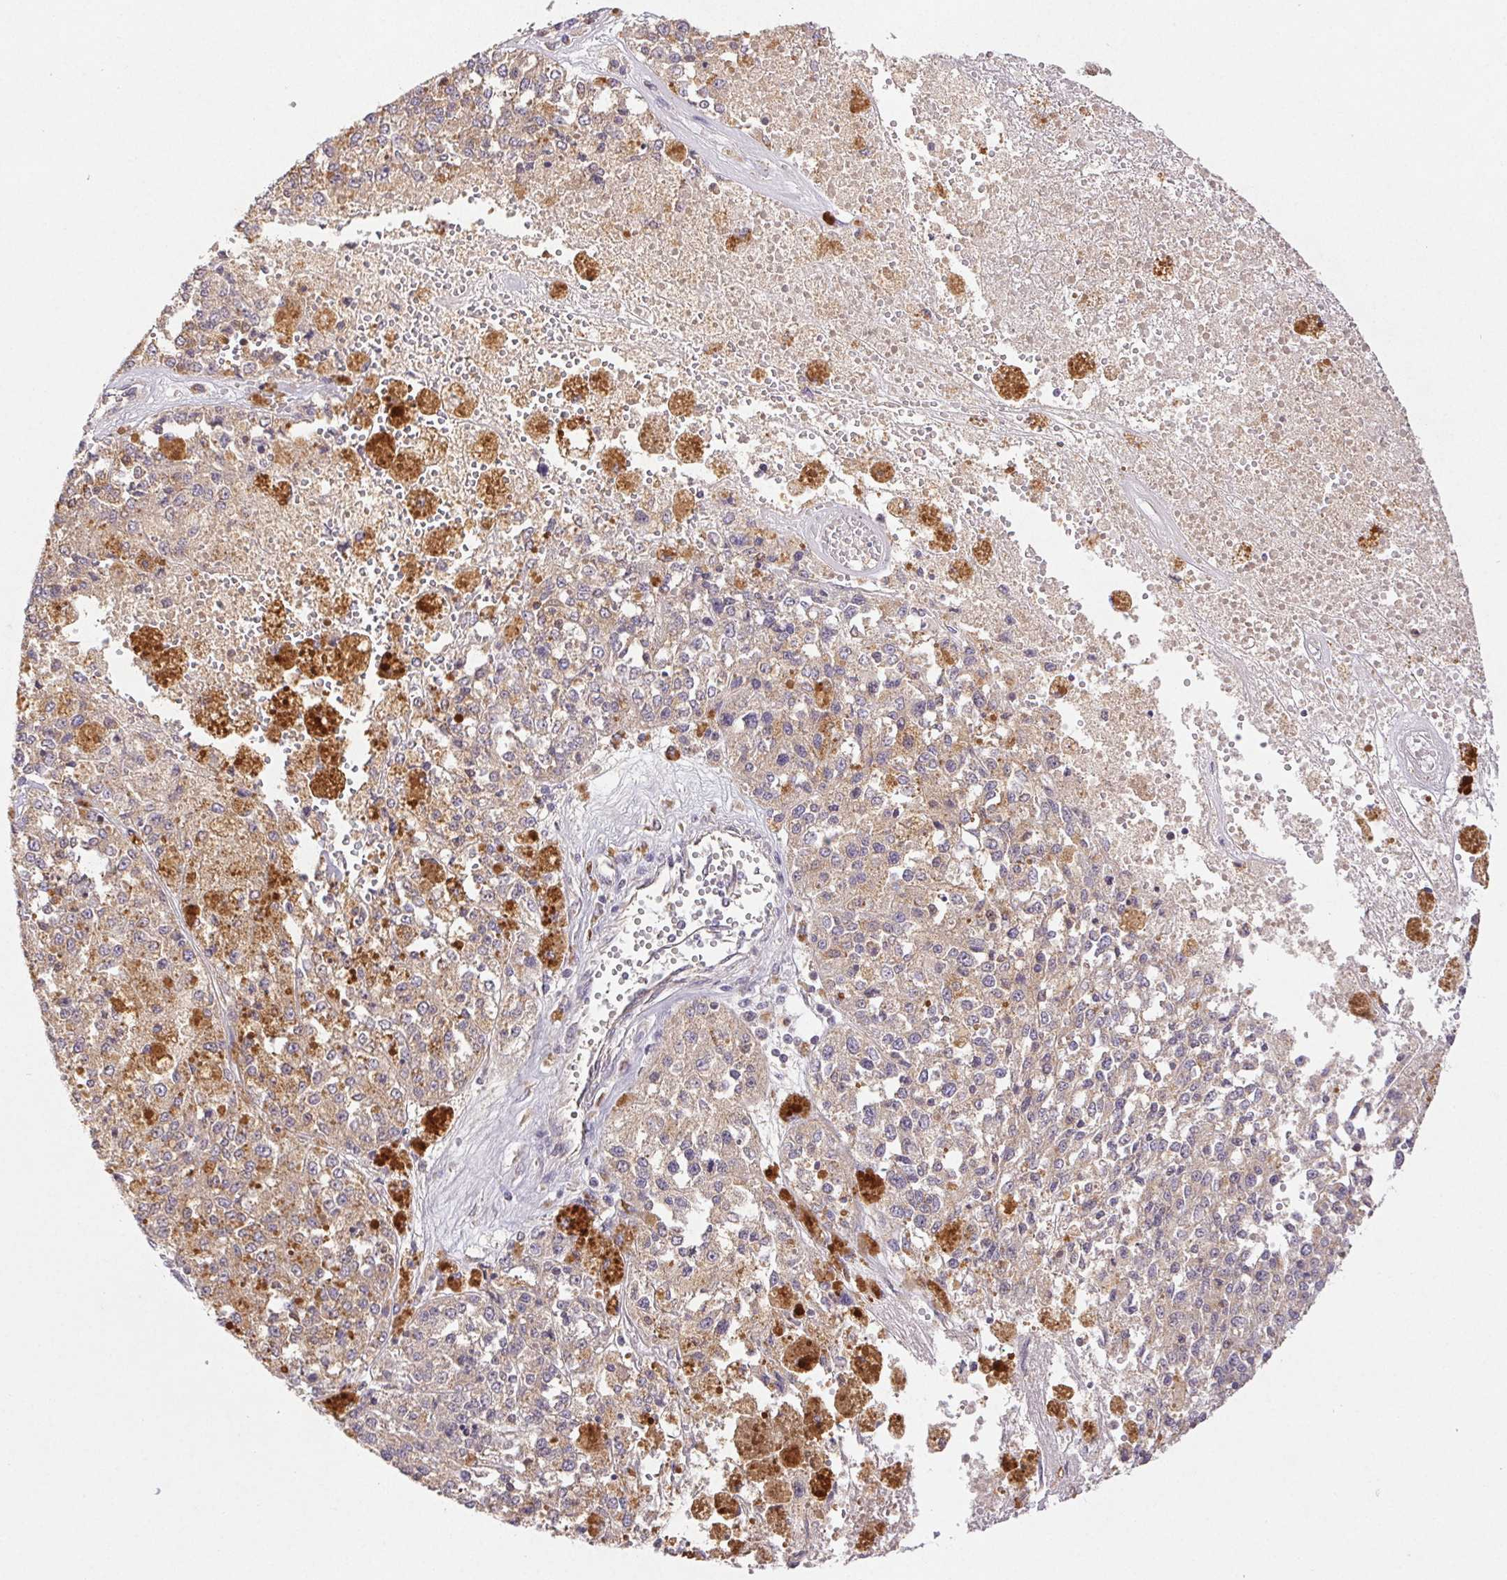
{"staining": {"intensity": "weak", "quantity": ">75%", "location": "cytoplasmic/membranous"}, "tissue": "melanoma", "cell_type": "Tumor cells", "image_type": "cancer", "snomed": [{"axis": "morphology", "description": "Malignant melanoma, Metastatic site"}, {"axis": "topography", "description": "Lymph node"}], "caption": "Immunohistochemistry (IHC) micrograph of neoplastic tissue: malignant melanoma (metastatic site) stained using IHC displays low levels of weak protein expression localized specifically in the cytoplasmic/membranous of tumor cells, appearing as a cytoplasmic/membranous brown color.", "gene": "RAB11A", "patient": {"sex": "female", "age": 64}}